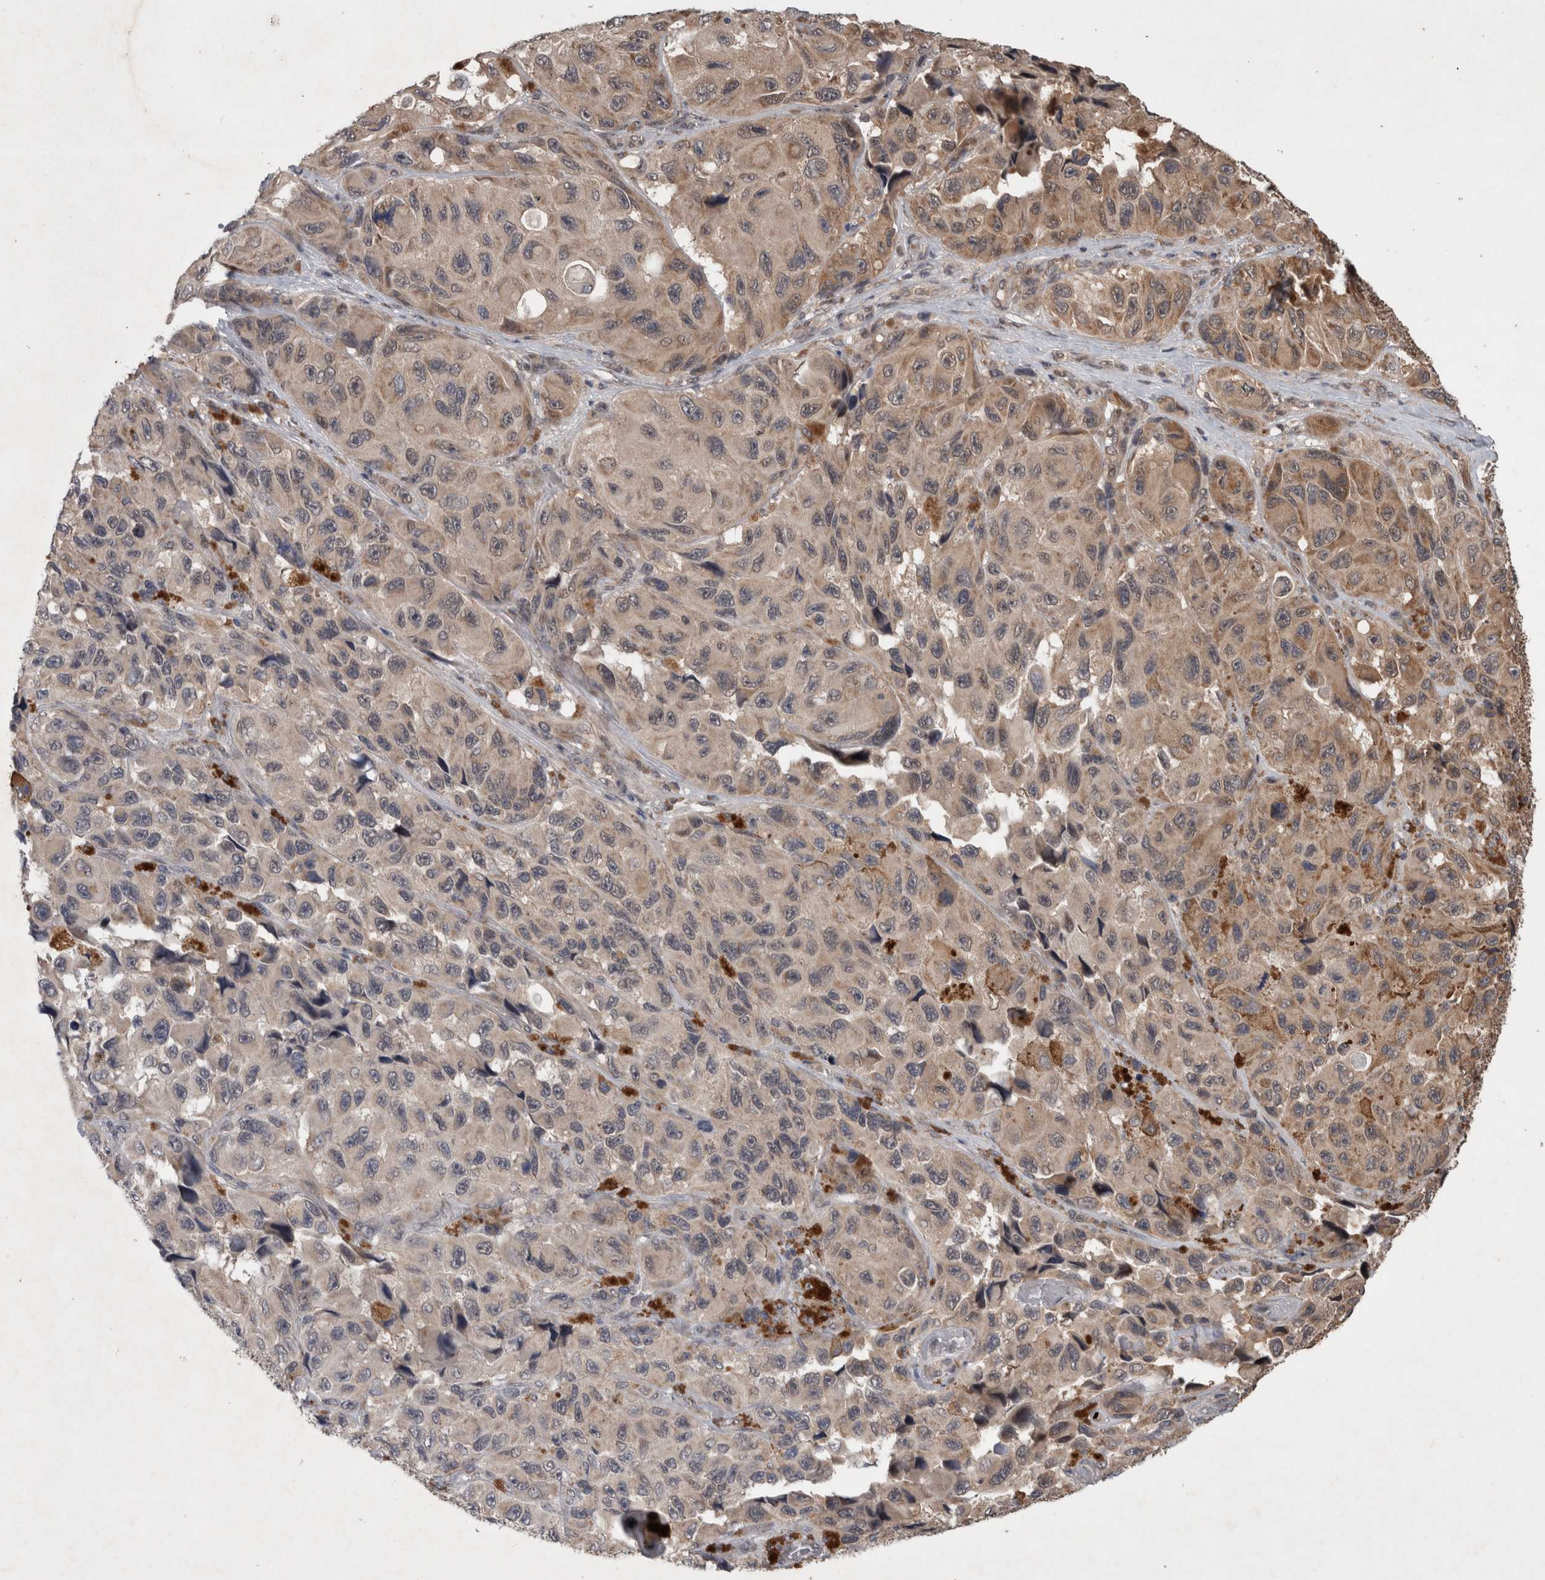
{"staining": {"intensity": "weak", "quantity": "25%-75%", "location": "cytoplasmic/membranous"}, "tissue": "melanoma", "cell_type": "Tumor cells", "image_type": "cancer", "snomed": [{"axis": "morphology", "description": "Malignant melanoma, NOS"}, {"axis": "topography", "description": "Skin"}], "caption": "The image displays immunohistochemical staining of malignant melanoma. There is weak cytoplasmic/membranous expression is seen in approximately 25%-75% of tumor cells.", "gene": "GIMAP6", "patient": {"sex": "female", "age": 73}}